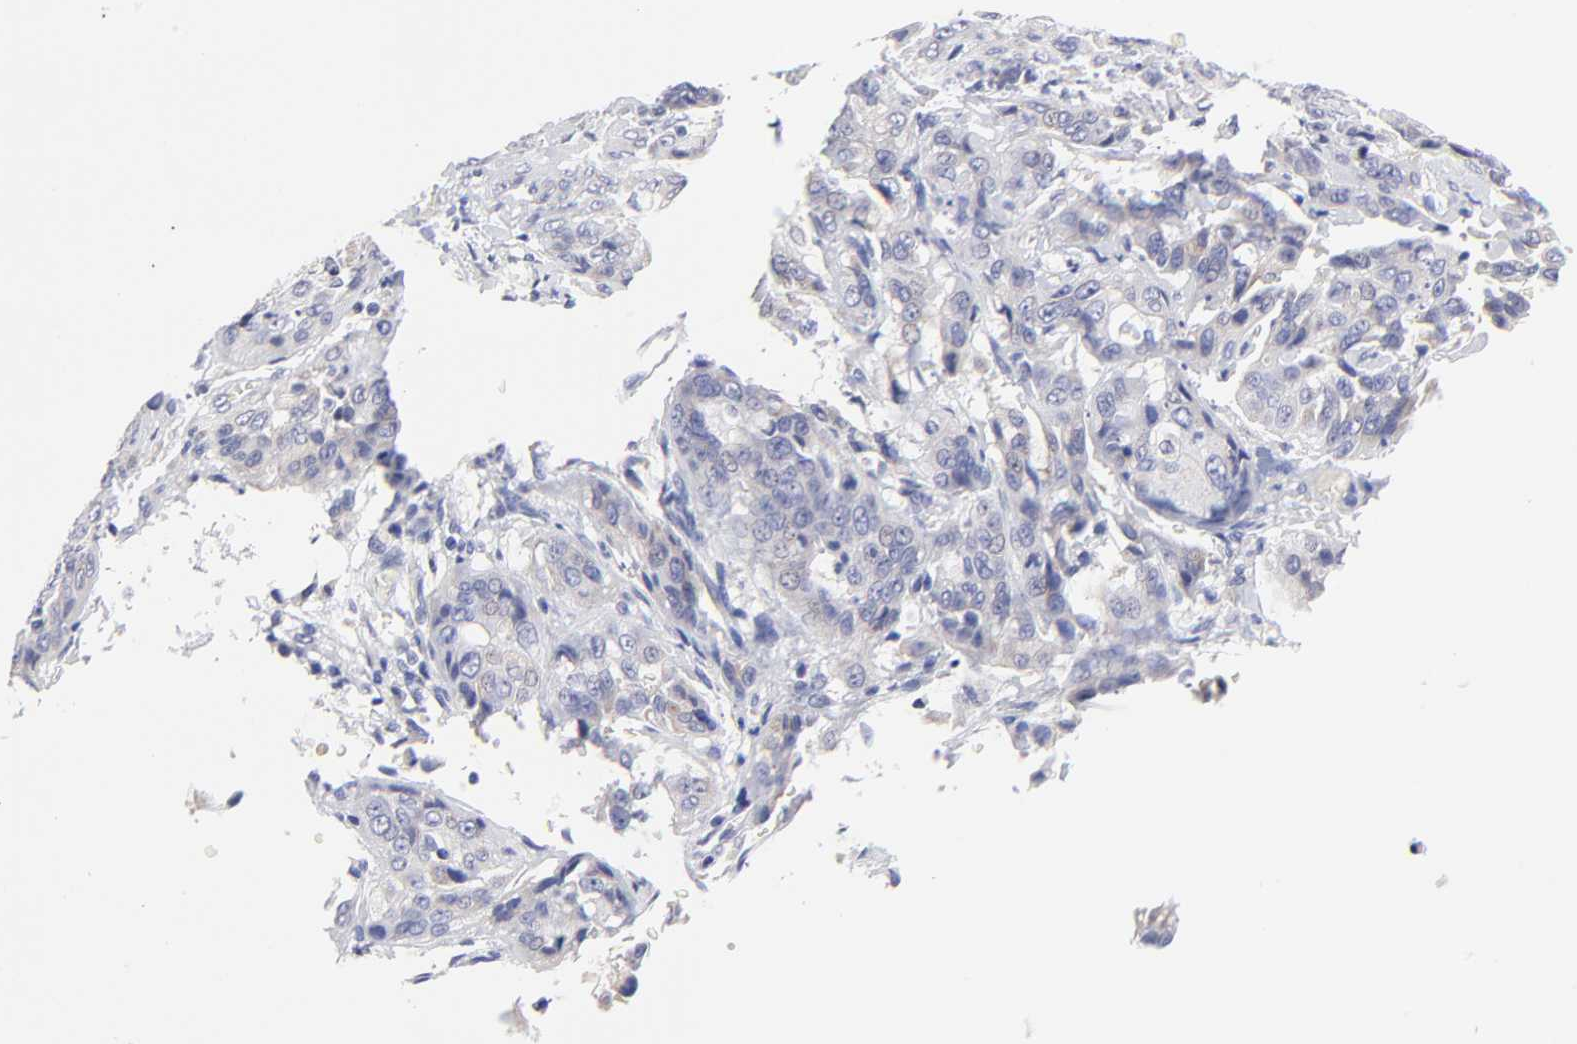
{"staining": {"intensity": "negative", "quantity": "none", "location": "none"}, "tissue": "cervical cancer", "cell_type": "Tumor cells", "image_type": "cancer", "snomed": [{"axis": "morphology", "description": "Squamous cell carcinoma, NOS"}, {"axis": "topography", "description": "Cervix"}], "caption": "The immunohistochemistry (IHC) photomicrograph has no significant expression in tumor cells of cervical squamous cell carcinoma tissue.", "gene": "DUSP9", "patient": {"sex": "female", "age": 41}}